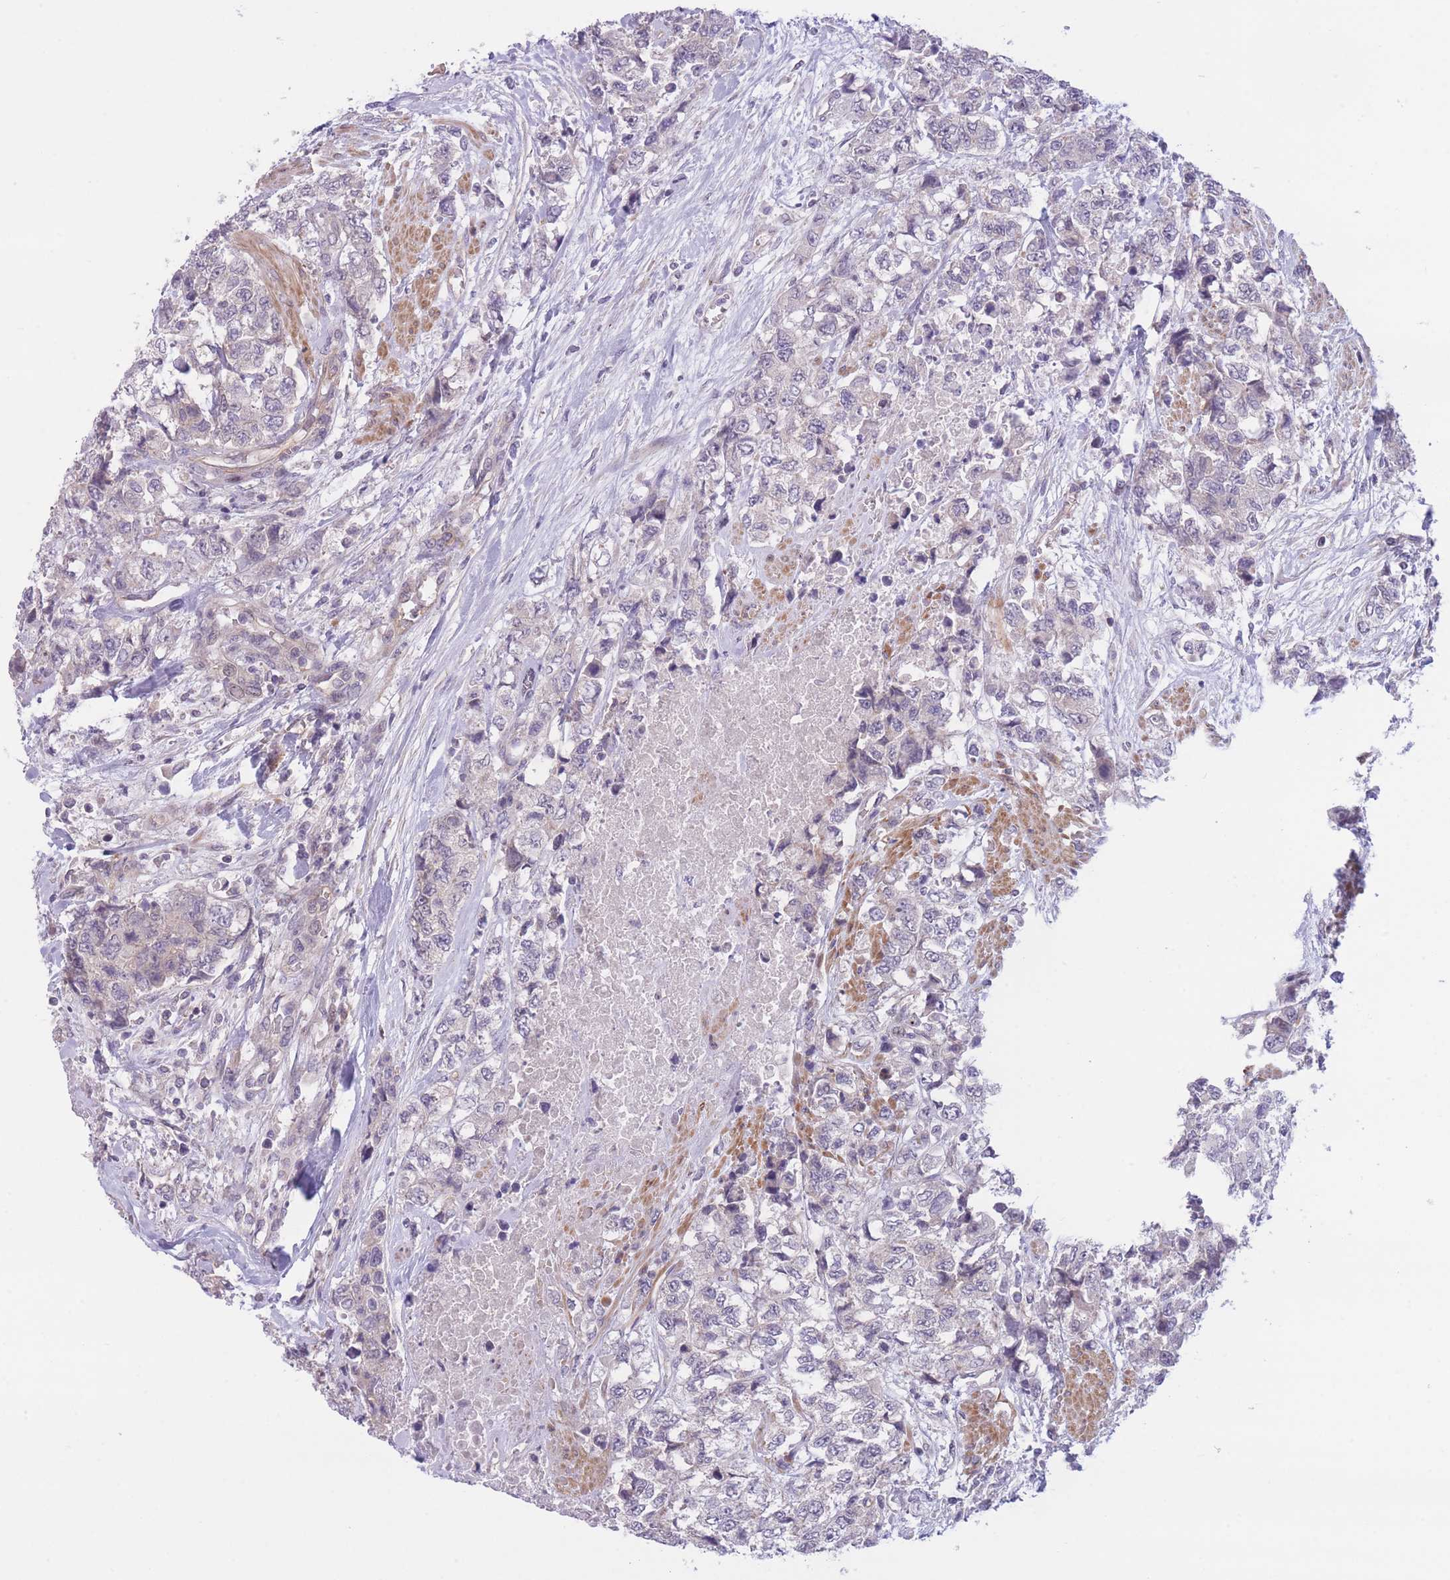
{"staining": {"intensity": "negative", "quantity": "none", "location": "none"}, "tissue": "urothelial cancer", "cell_type": "Tumor cells", "image_type": "cancer", "snomed": [{"axis": "morphology", "description": "Urothelial carcinoma, High grade"}, {"axis": "topography", "description": "Urinary bladder"}], "caption": "The immunohistochemistry (IHC) micrograph has no significant staining in tumor cells of urothelial cancer tissue.", "gene": "CDC25B", "patient": {"sex": "female", "age": 78}}